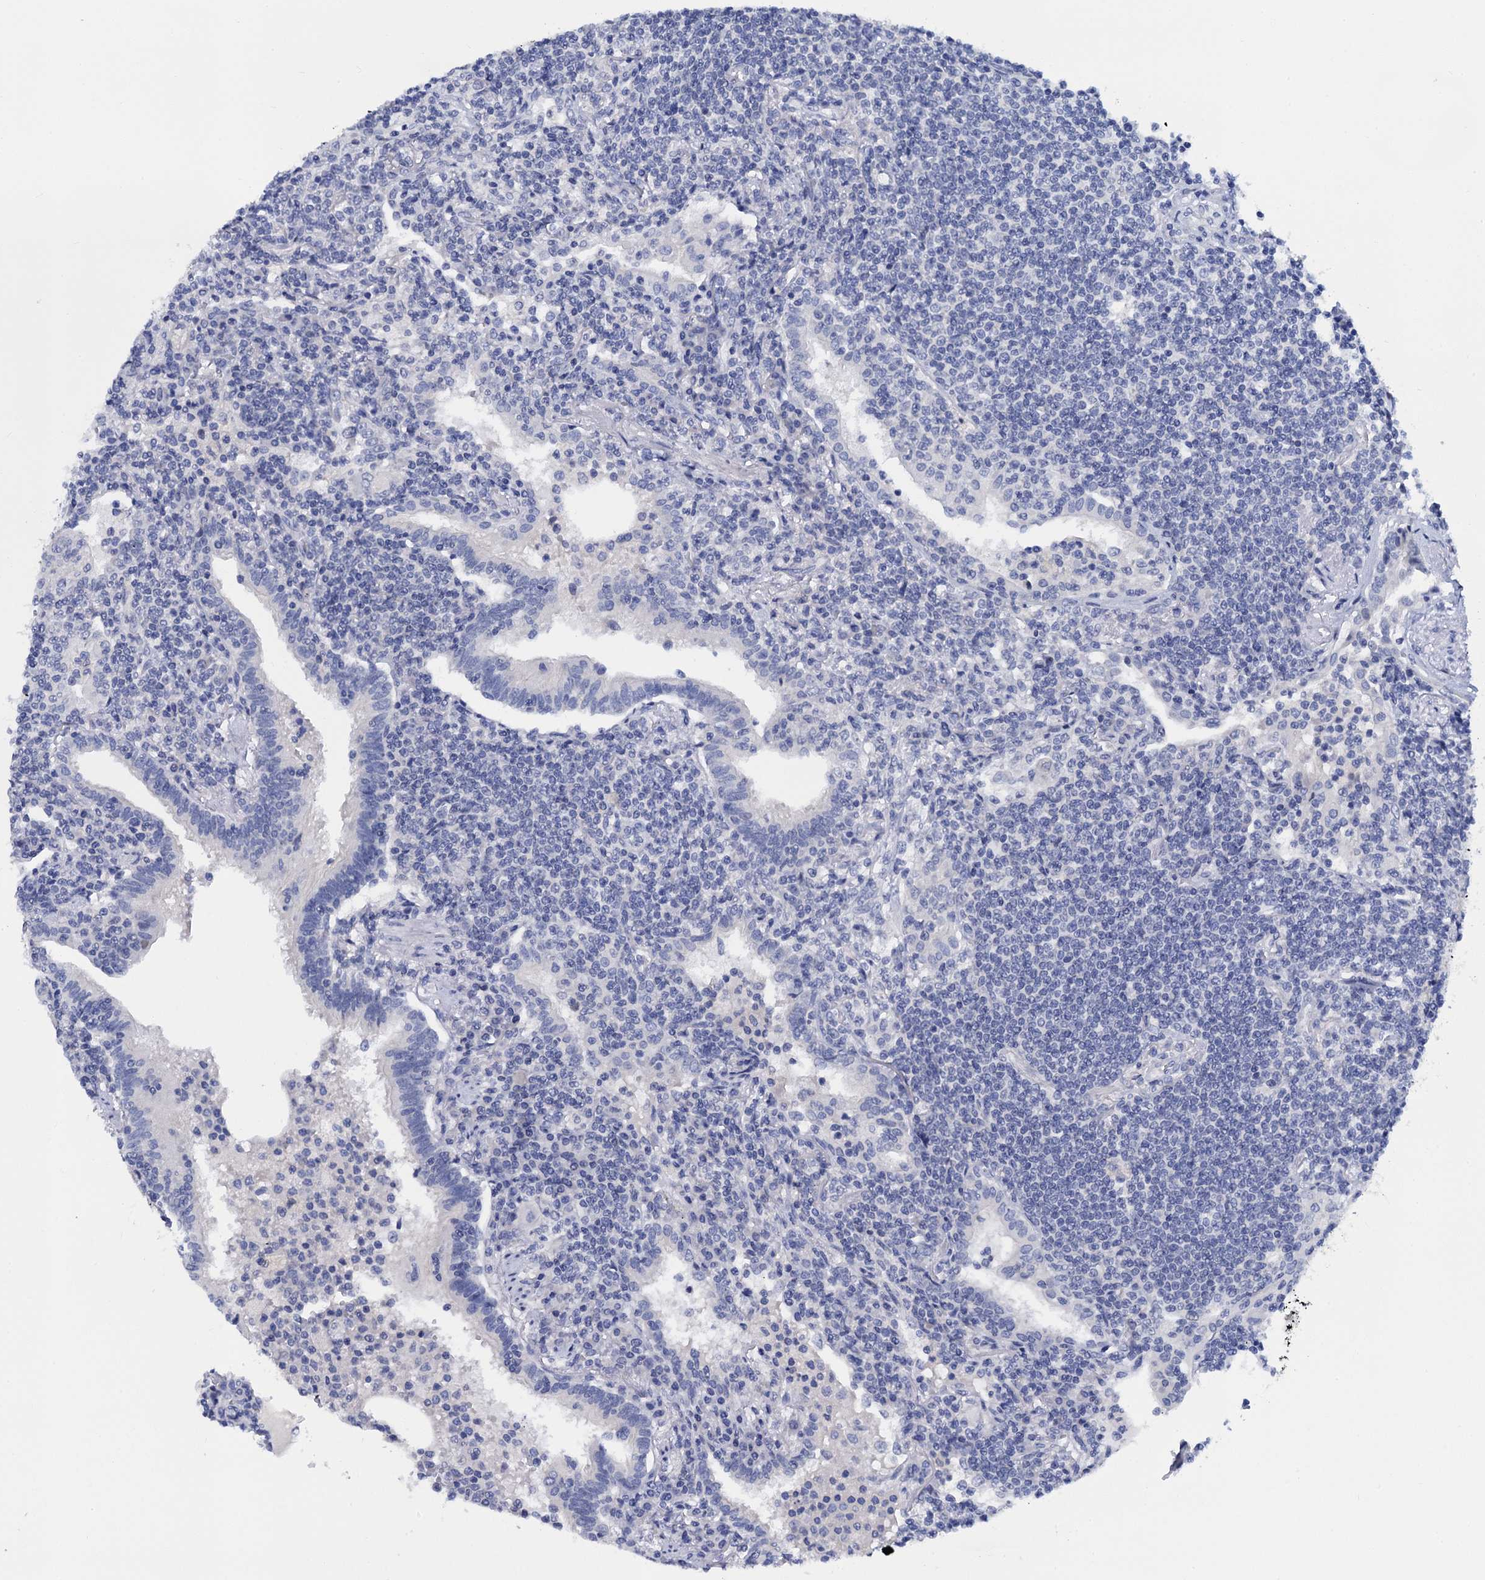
{"staining": {"intensity": "negative", "quantity": "none", "location": "none"}, "tissue": "lymphoma", "cell_type": "Tumor cells", "image_type": "cancer", "snomed": [{"axis": "morphology", "description": "Malignant lymphoma, non-Hodgkin's type, Low grade"}, {"axis": "topography", "description": "Lung"}], "caption": "This is an IHC image of human lymphoma. There is no positivity in tumor cells.", "gene": "LYPD3", "patient": {"sex": "female", "age": 71}}